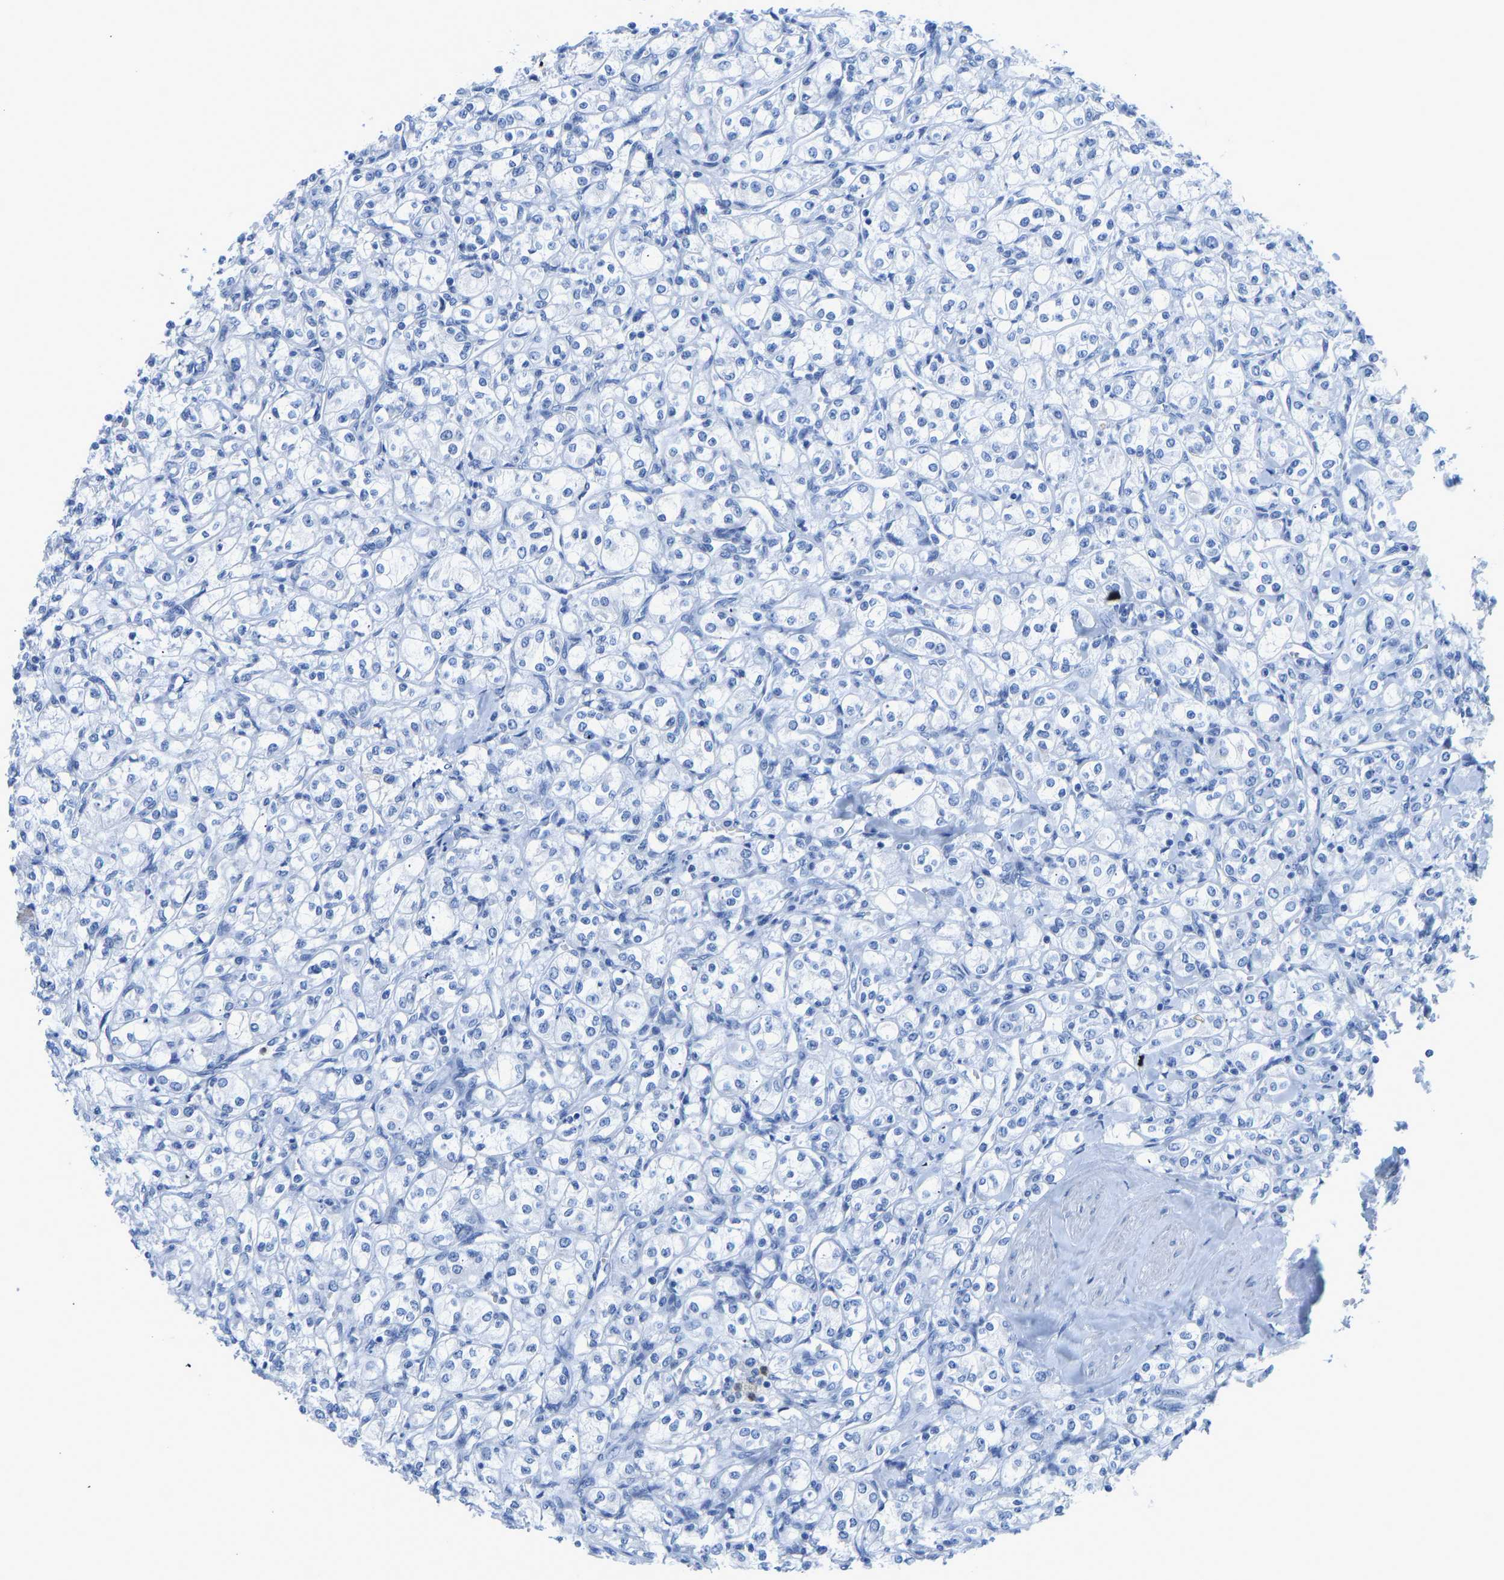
{"staining": {"intensity": "negative", "quantity": "none", "location": "none"}, "tissue": "renal cancer", "cell_type": "Tumor cells", "image_type": "cancer", "snomed": [{"axis": "morphology", "description": "Adenocarcinoma, NOS"}, {"axis": "topography", "description": "Kidney"}], "caption": "This is an immunohistochemistry (IHC) photomicrograph of human adenocarcinoma (renal). There is no positivity in tumor cells.", "gene": "TXNDC2", "patient": {"sex": "male", "age": 77}}